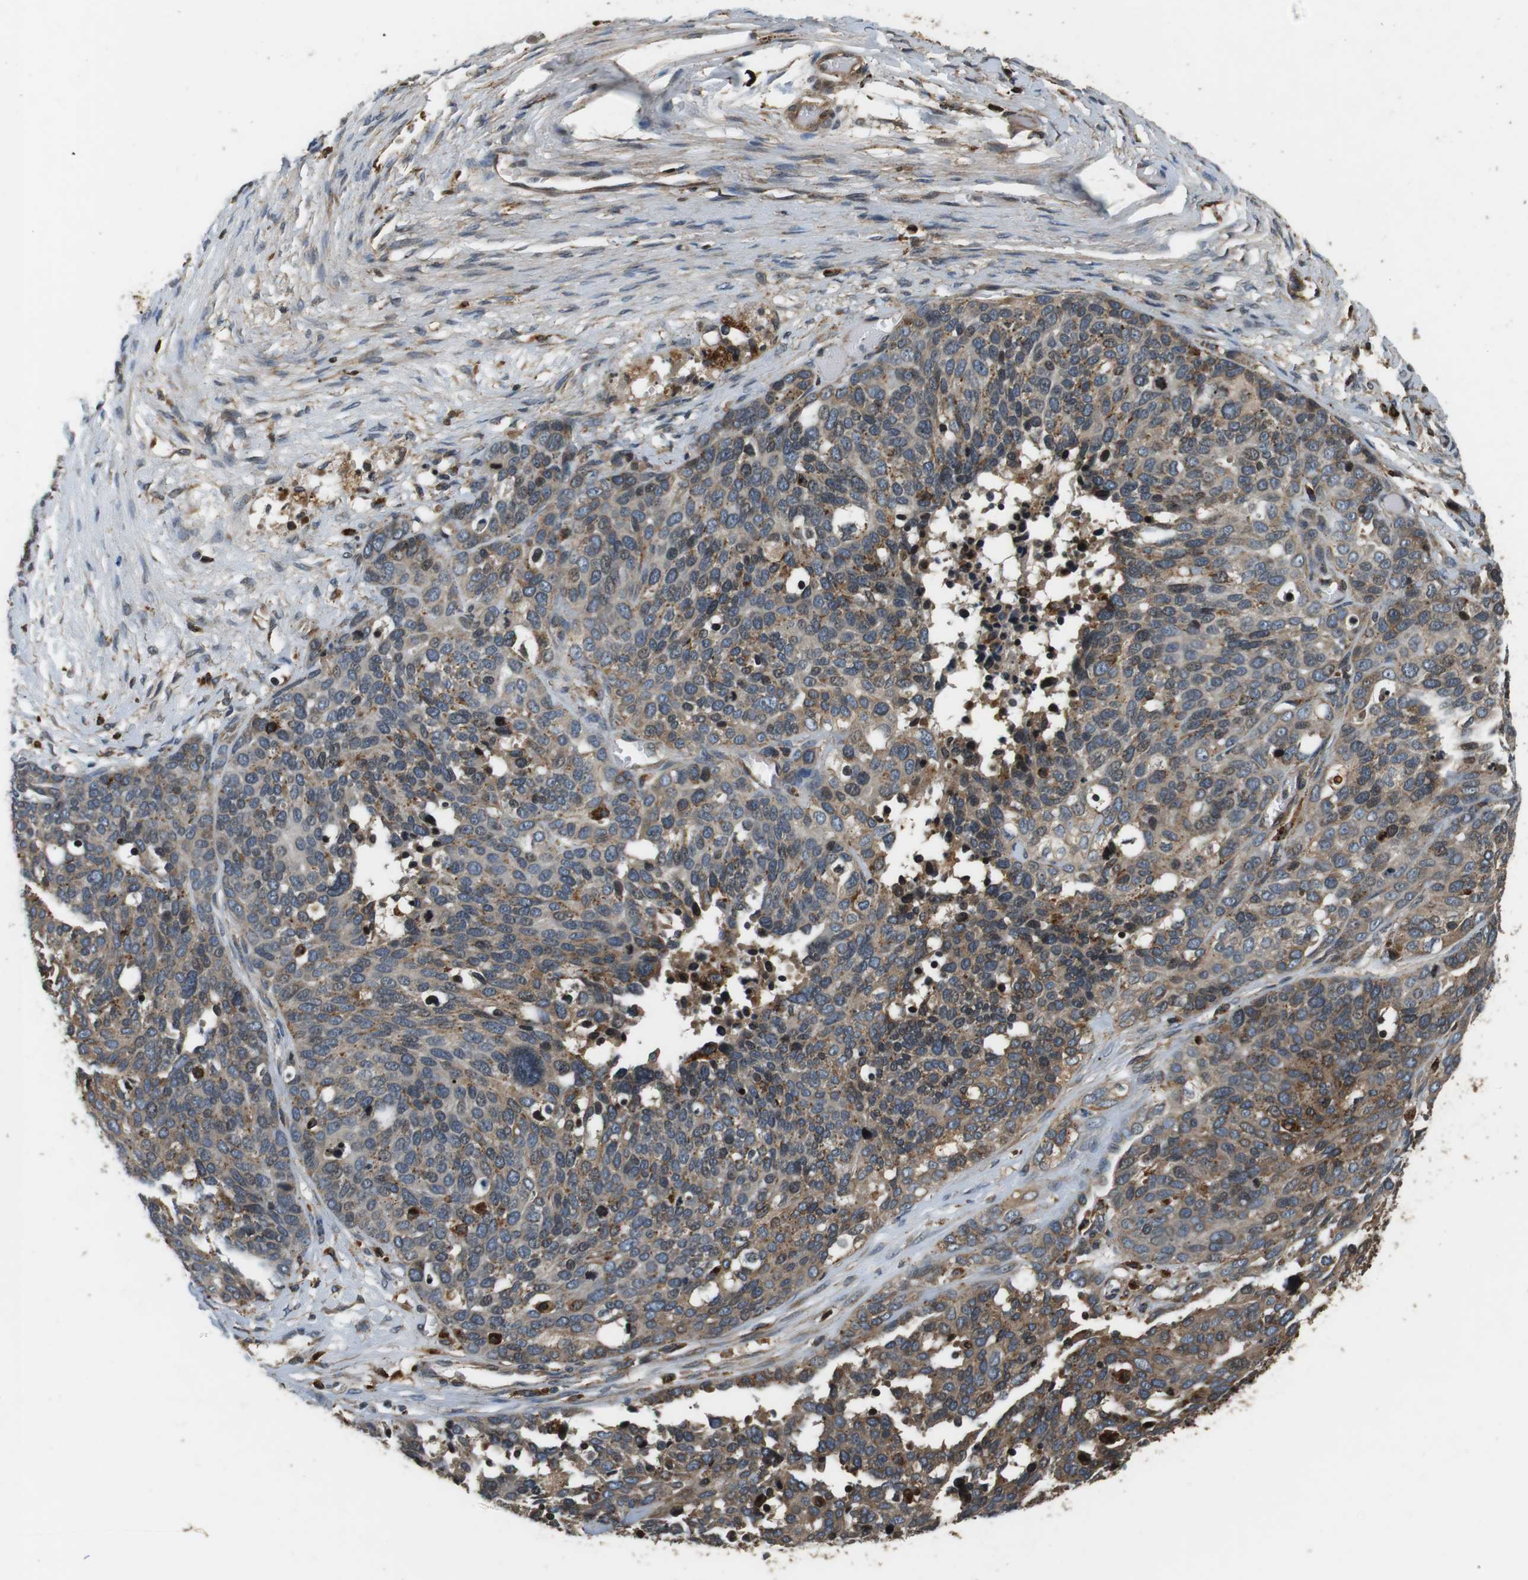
{"staining": {"intensity": "weak", "quantity": ">75%", "location": "cytoplasmic/membranous"}, "tissue": "ovarian cancer", "cell_type": "Tumor cells", "image_type": "cancer", "snomed": [{"axis": "morphology", "description": "Cystadenocarcinoma, serous, NOS"}, {"axis": "topography", "description": "Ovary"}], "caption": "This micrograph displays ovarian cancer (serous cystadenocarcinoma) stained with IHC to label a protein in brown. The cytoplasmic/membranous of tumor cells show weak positivity for the protein. Nuclei are counter-stained blue.", "gene": "TXNRD1", "patient": {"sex": "female", "age": 44}}